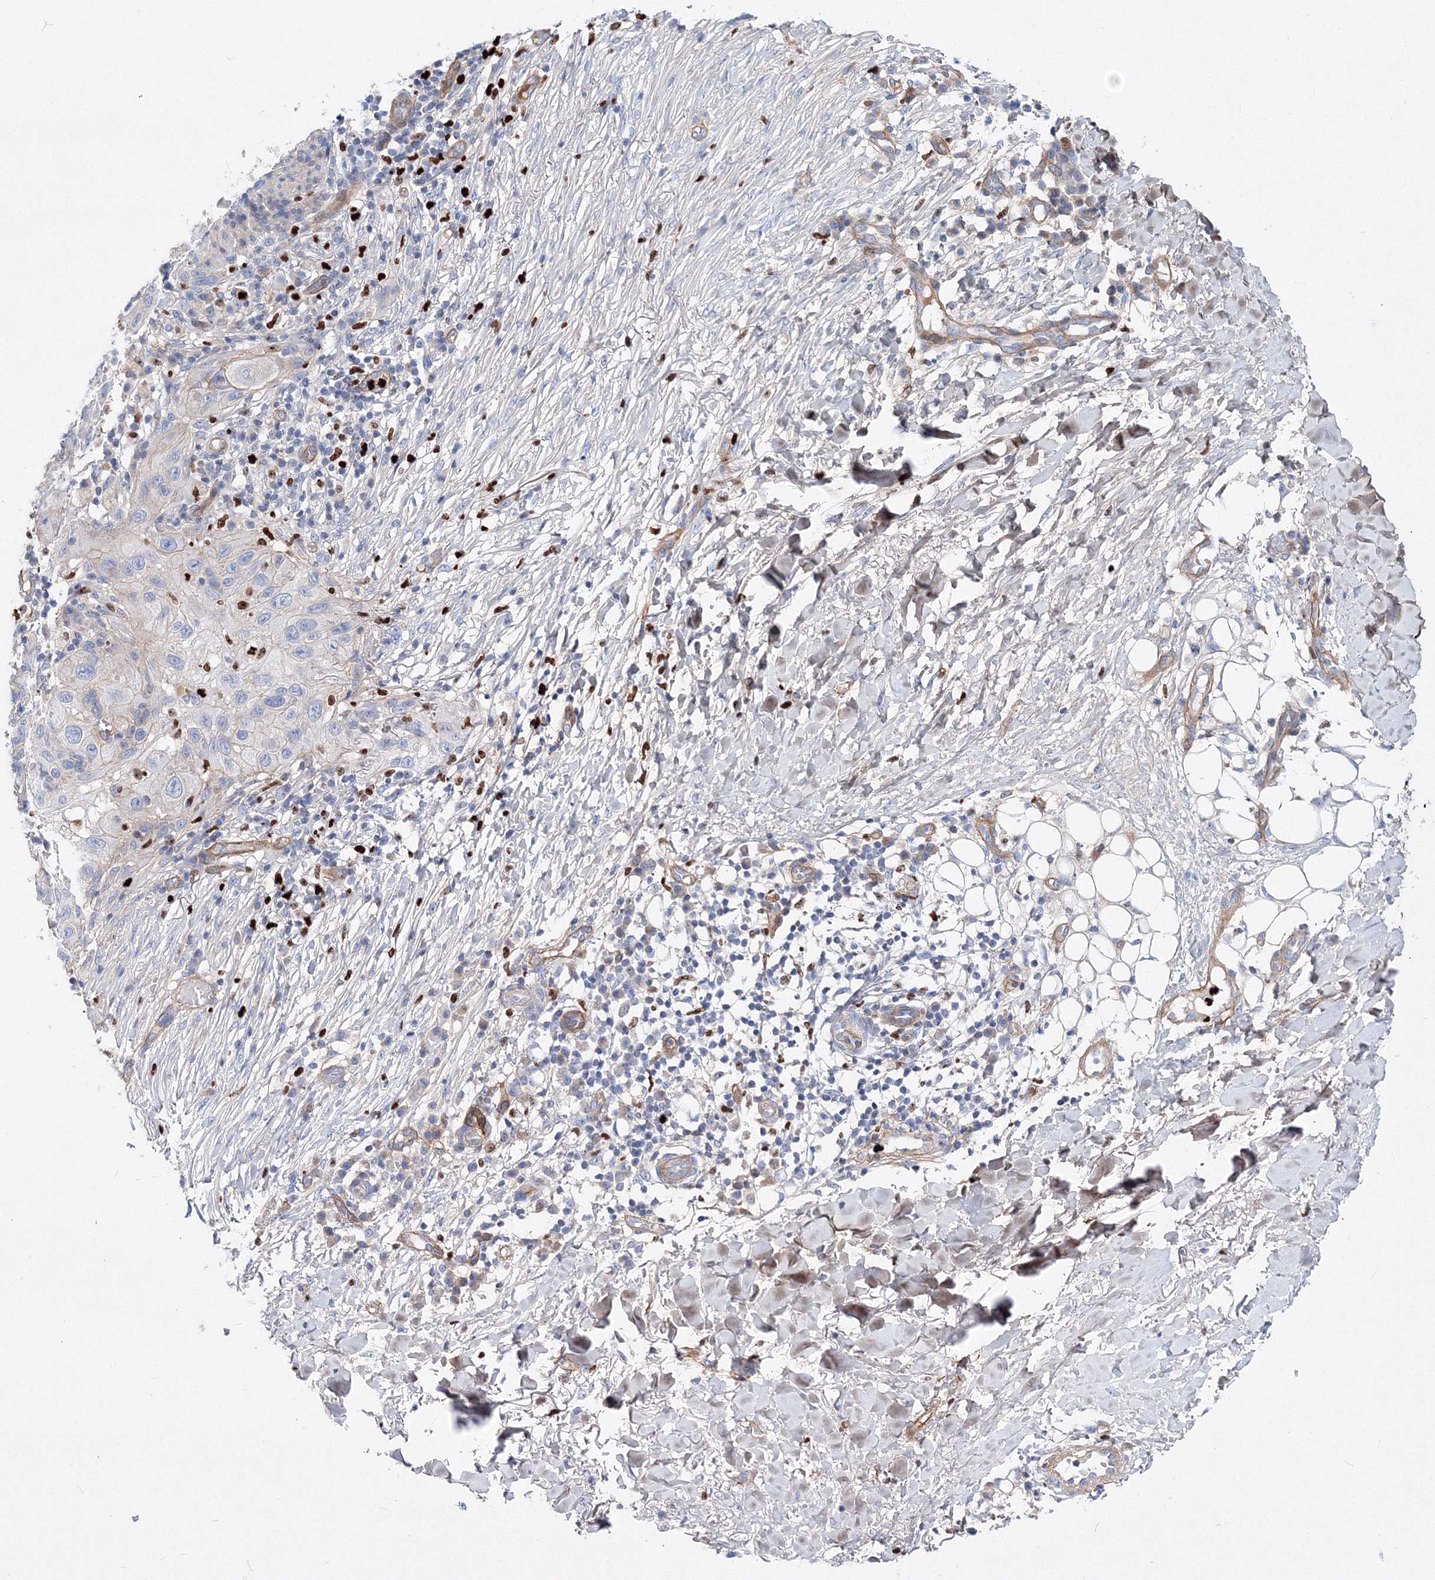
{"staining": {"intensity": "negative", "quantity": "none", "location": "none"}, "tissue": "skin cancer", "cell_type": "Tumor cells", "image_type": "cancer", "snomed": [{"axis": "morphology", "description": "Normal tissue, NOS"}, {"axis": "morphology", "description": "Squamous cell carcinoma, NOS"}, {"axis": "topography", "description": "Skin"}], "caption": "The immunohistochemistry image has no significant staining in tumor cells of skin cancer (squamous cell carcinoma) tissue. (Stains: DAB immunohistochemistry with hematoxylin counter stain, Microscopy: brightfield microscopy at high magnification).", "gene": "C11orf52", "patient": {"sex": "female", "age": 96}}